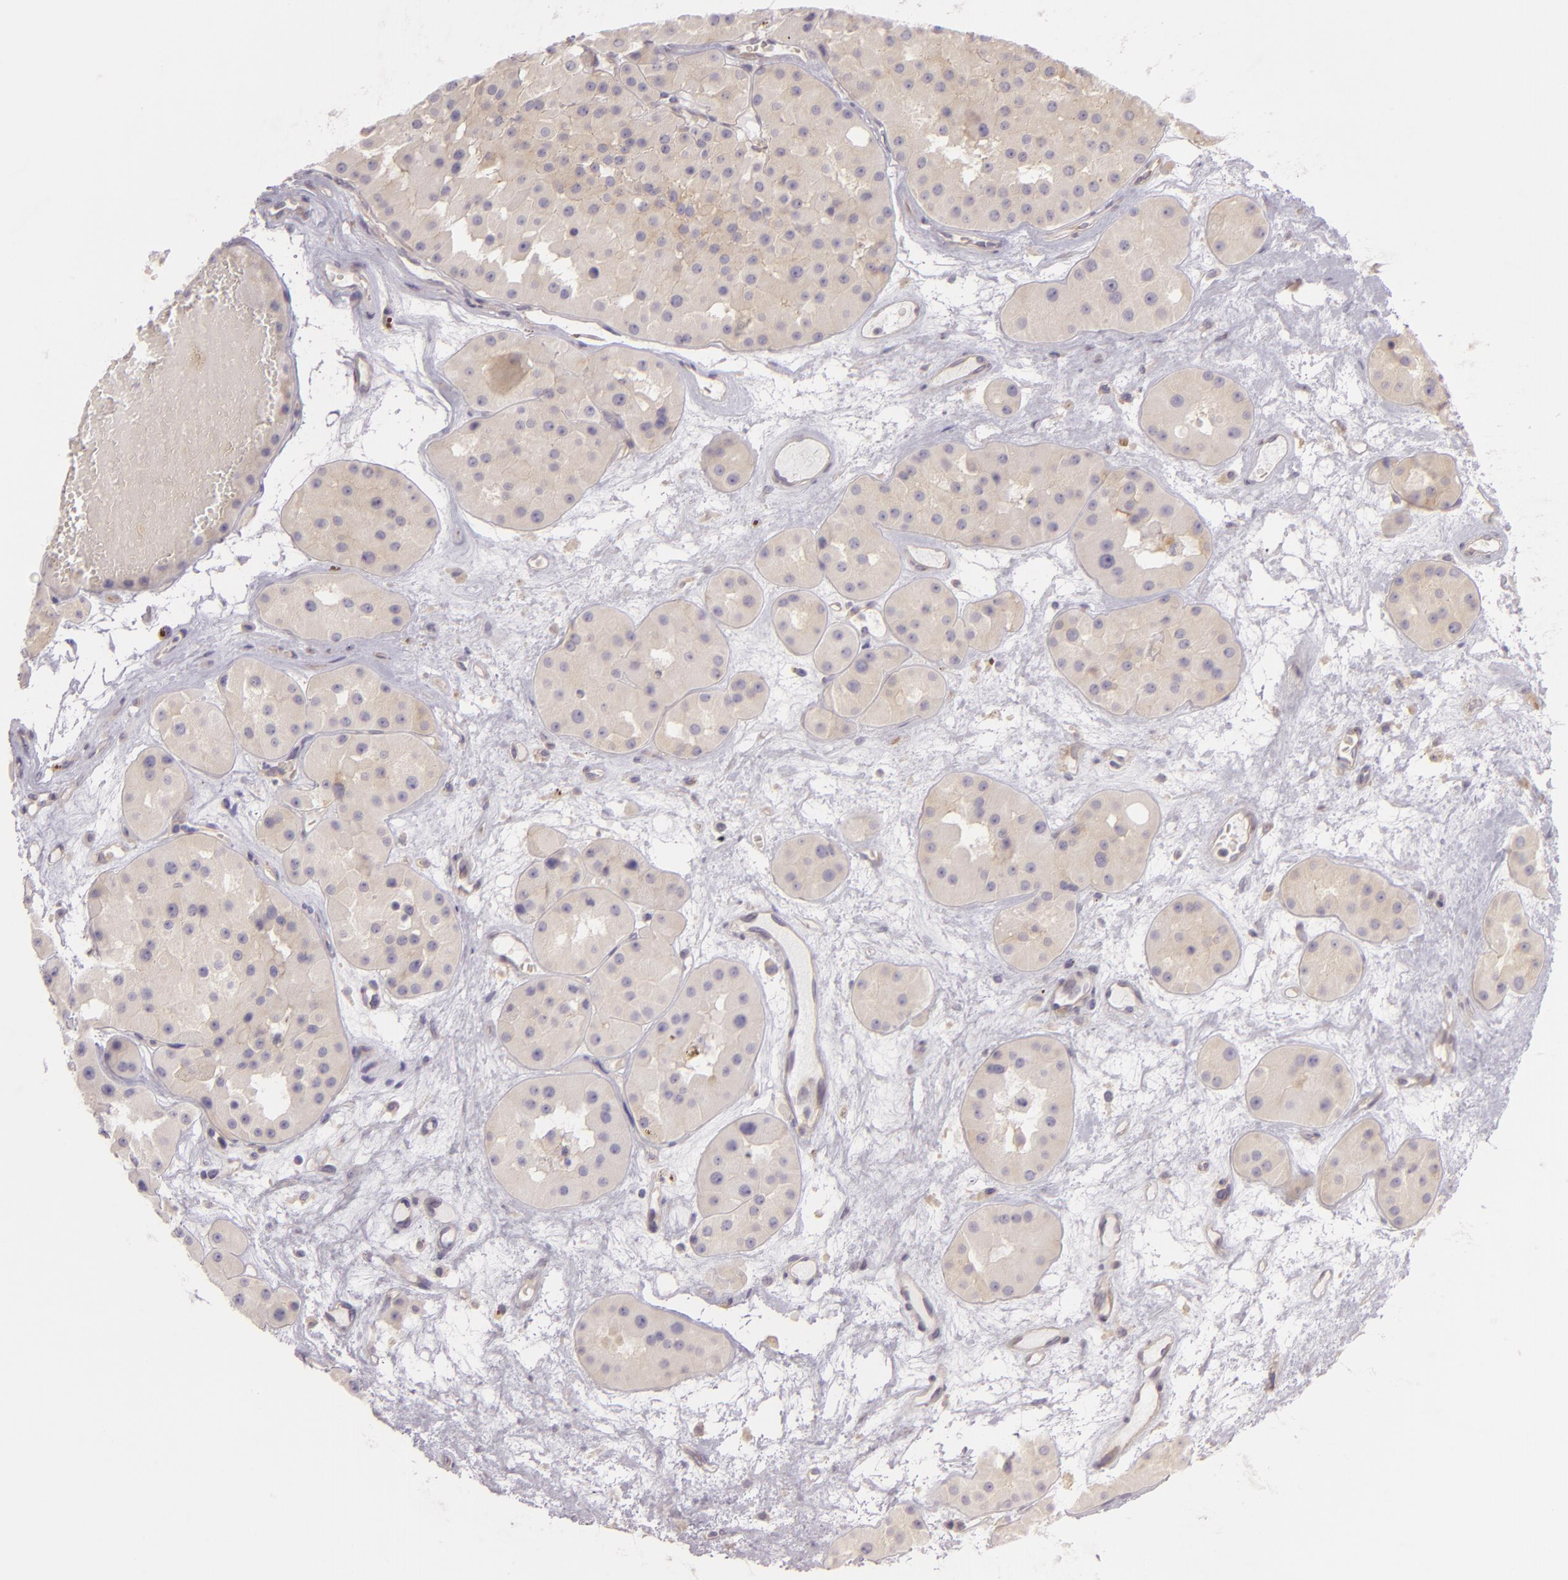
{"staining": {"intensity": "weak", "quantity": ">75%", "location": "cytoplasmic/membranous"}, "tissue": "renal cancer", "cell_type": "Tumor cells", "image_type": "cancer", "snomed": [{"axis": "morphology", "description": "Adenocarcinoma, uncertain malignant potential"}, {"axis": "topography", "description": "Kidney"}], "caption": "Weak cytoplasmic/membranous expression for a protein is appreciated in about >75% of tumor cells of renal cancer (adenocarcinoma,  uncertain malignant potential) using immunohistochemistry.", "gene": "ZC3H7B", "patient": {"sex": "male", "age": 63}}